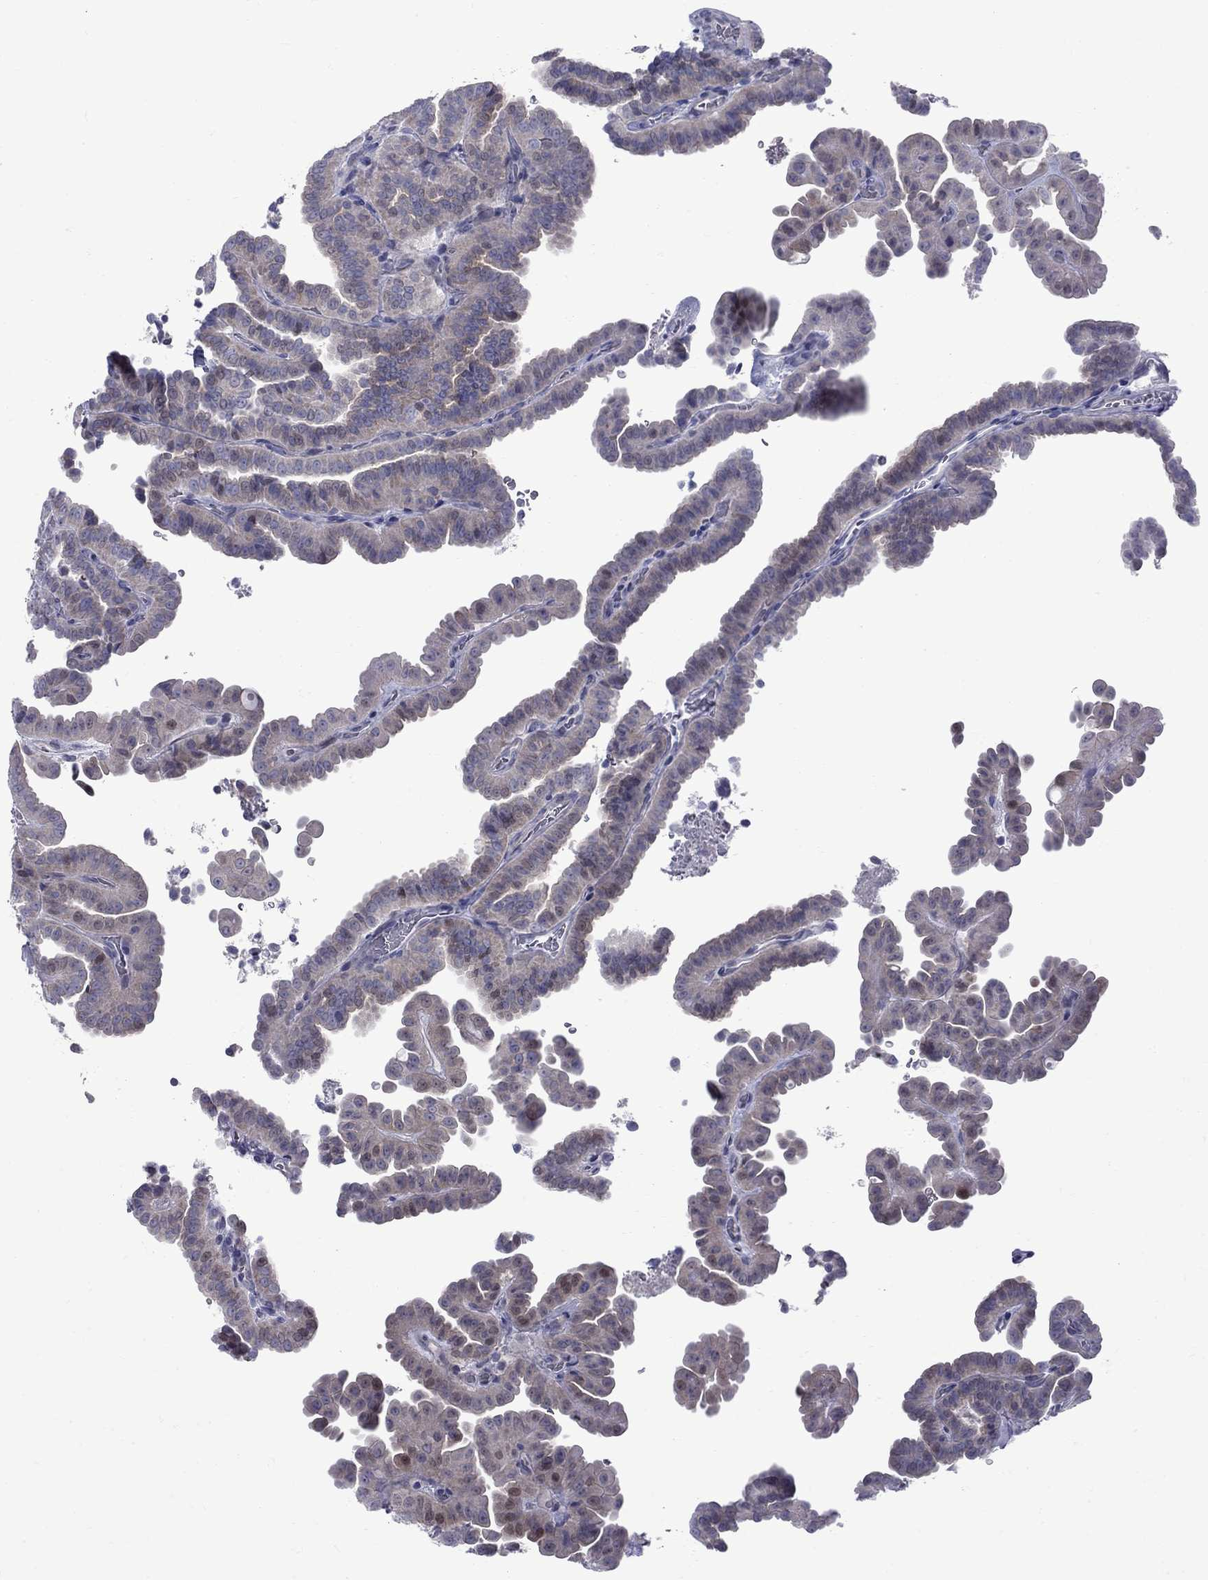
{"staining": {"intensity": "weak", "quantity": "<25%", "location": "cytoplasmic/membranous"}, "tissue": "thyroid cancer", "cell_type": "Tumor cells", "image_type": "cancer", "snomed": [{"axis": "morphology", "description": "Papillary adenocarcinoma, NOS"}, {"axis": "topography", "description": "Thyroid gland"}], "caption": "Protein analysis of papillary adenocarcinoma (thyroid) demonstrates no significant expression in tumor cells. (Stains: DAB IHC with hematoxylin counter stain, Microscopy: brightfield microscopy at high magnification).", "gene": "NRARP", "patient": {"sex": "female", "age": 39}}